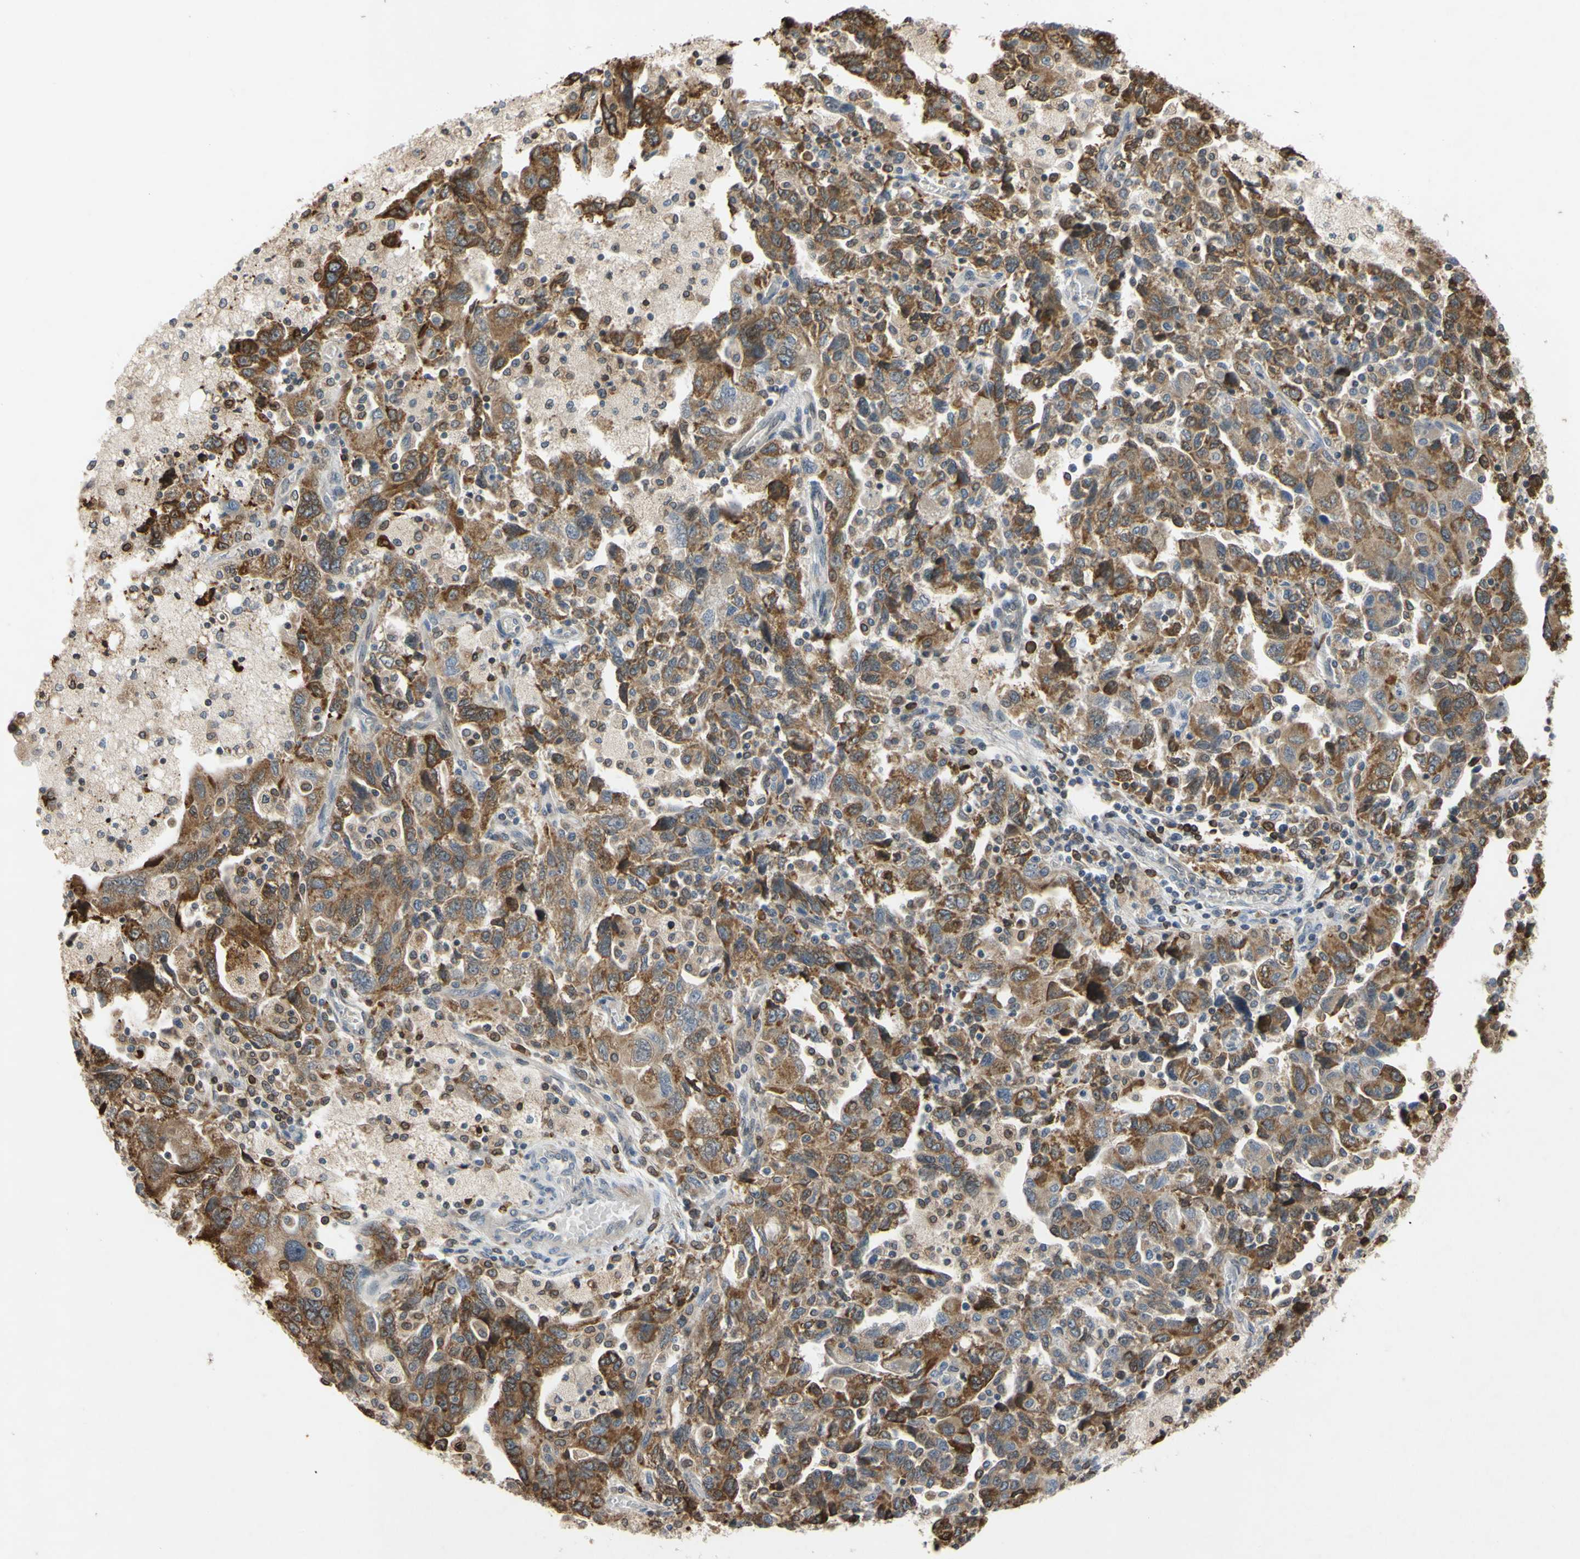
{"staining": {"intensity": "moderate", "quantity": ">75%", "location": "cytoplasmic/membranous"}, "tissue": "ovarian cancer", "cell_type": "Tumor cells", "image_type": "cancer", "snomed": [{"axis": "morphology", "description": "Carcinoma, NOS"}, {"axis": "morphology", "description": "Cystadenocarcinoma, serous, NOS"}, {"axis": "topography", "description": "Ovary"}], "caption": "Tumor cells demonstrate medium levels of moderate cytoplasmic/membranous staining in approximately >75% of cells in human ovarian cancer.", "gene": "PLXNA2", "patient": {"sex": "female", "age": 69}}